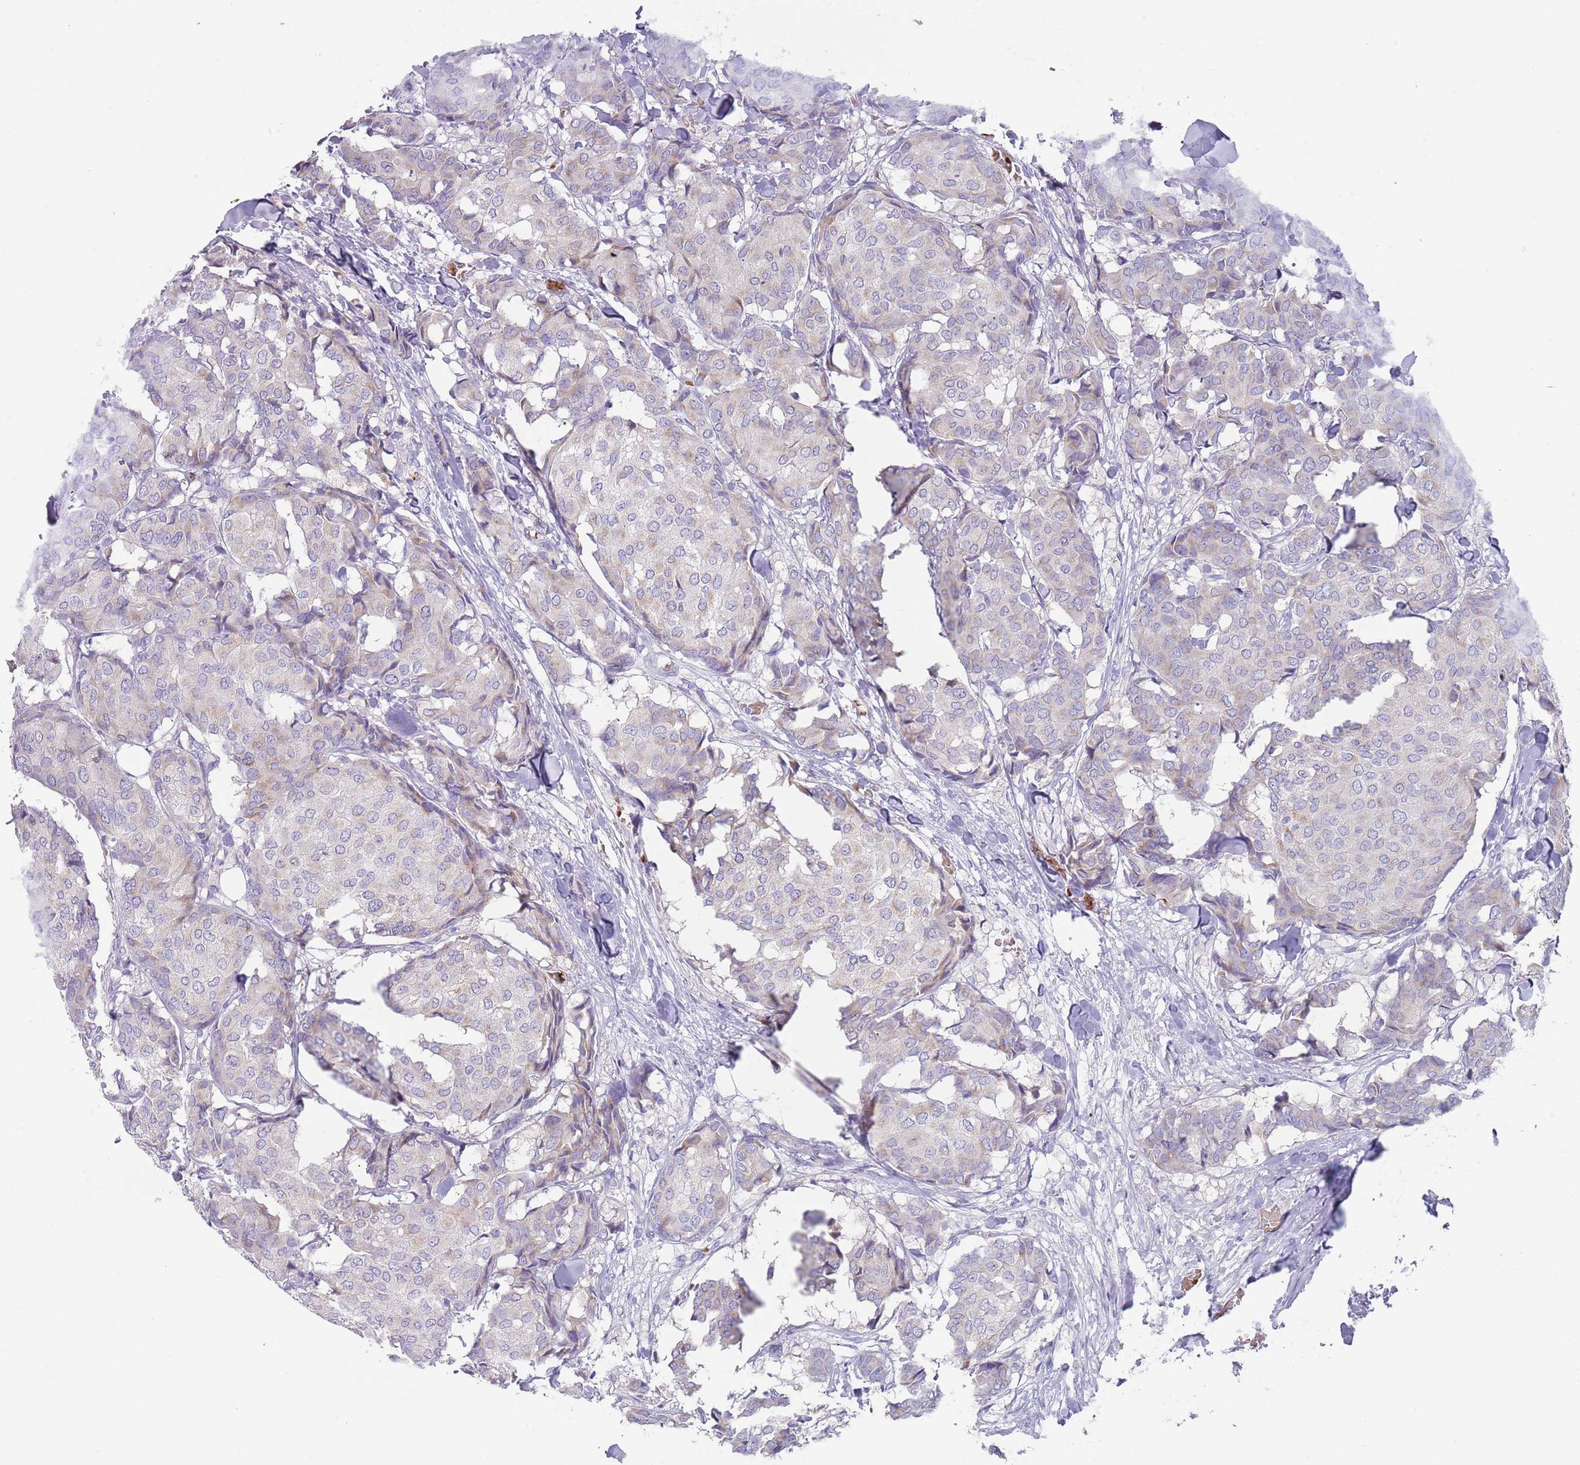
{"staining": {"intensity": "weak", "quantity": "<25%", "location": "cytoplasmic/membranous"}, "tissue": "breast cancer", "cell_type": "Tumor cells", "image_type": "cancer", "snomed": [{"axis": "morphology", "description": "Duct carcinoma"}, {"axis": "topography", "description": "Breast"}], "caption": "Immunohistochemistry (IHC) histopathology image of neoplastic tissue: human breast cancer (intraductal carcinoma) stained with DAB demonstrates no significant protein expression in tumor cells.", "gene": "TMEM251", "patient": {"sex": "female", "age": 75}}